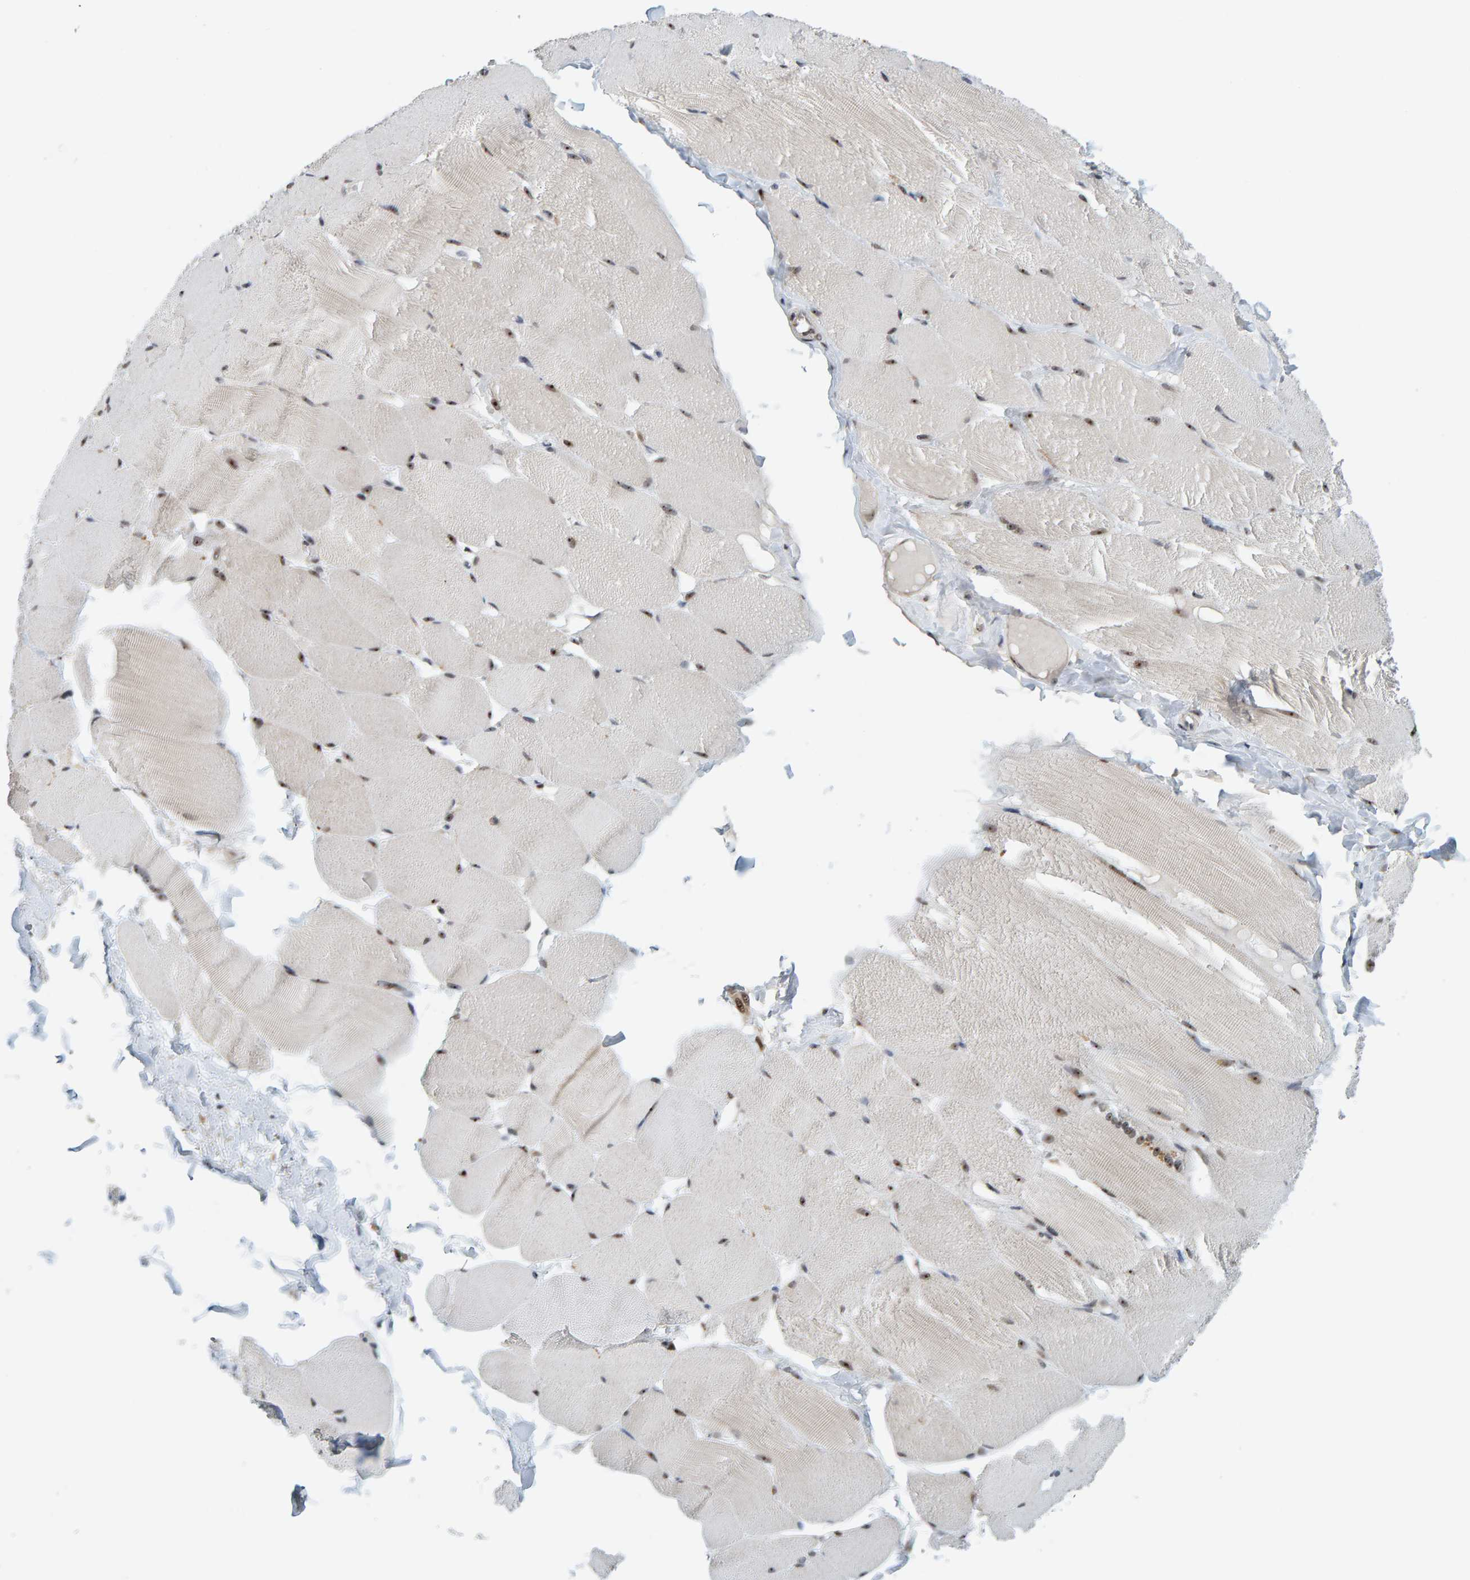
{"staining": {"intensity": "moderate", "quantity": ">75%", "location": "nuclear"}, "tissue": "skeletal muscle", "cell_type": "Myocytes", "image_type": "normal", "snomed": [{"axis": "morphology", "description": "Normal tissue, NOS"}, {"axis": "topography", "description": "Skin"}, {"axis": "topography", "description": "Skeletal muscle"}], "caption": "This is a histology image of immunohistochemistry staining of normal skeletal muscle, which shows moderate expression in the nuclear of myocytes.", "gene": "POLR1E", "patient": {"sex": "male", "age": 83}}